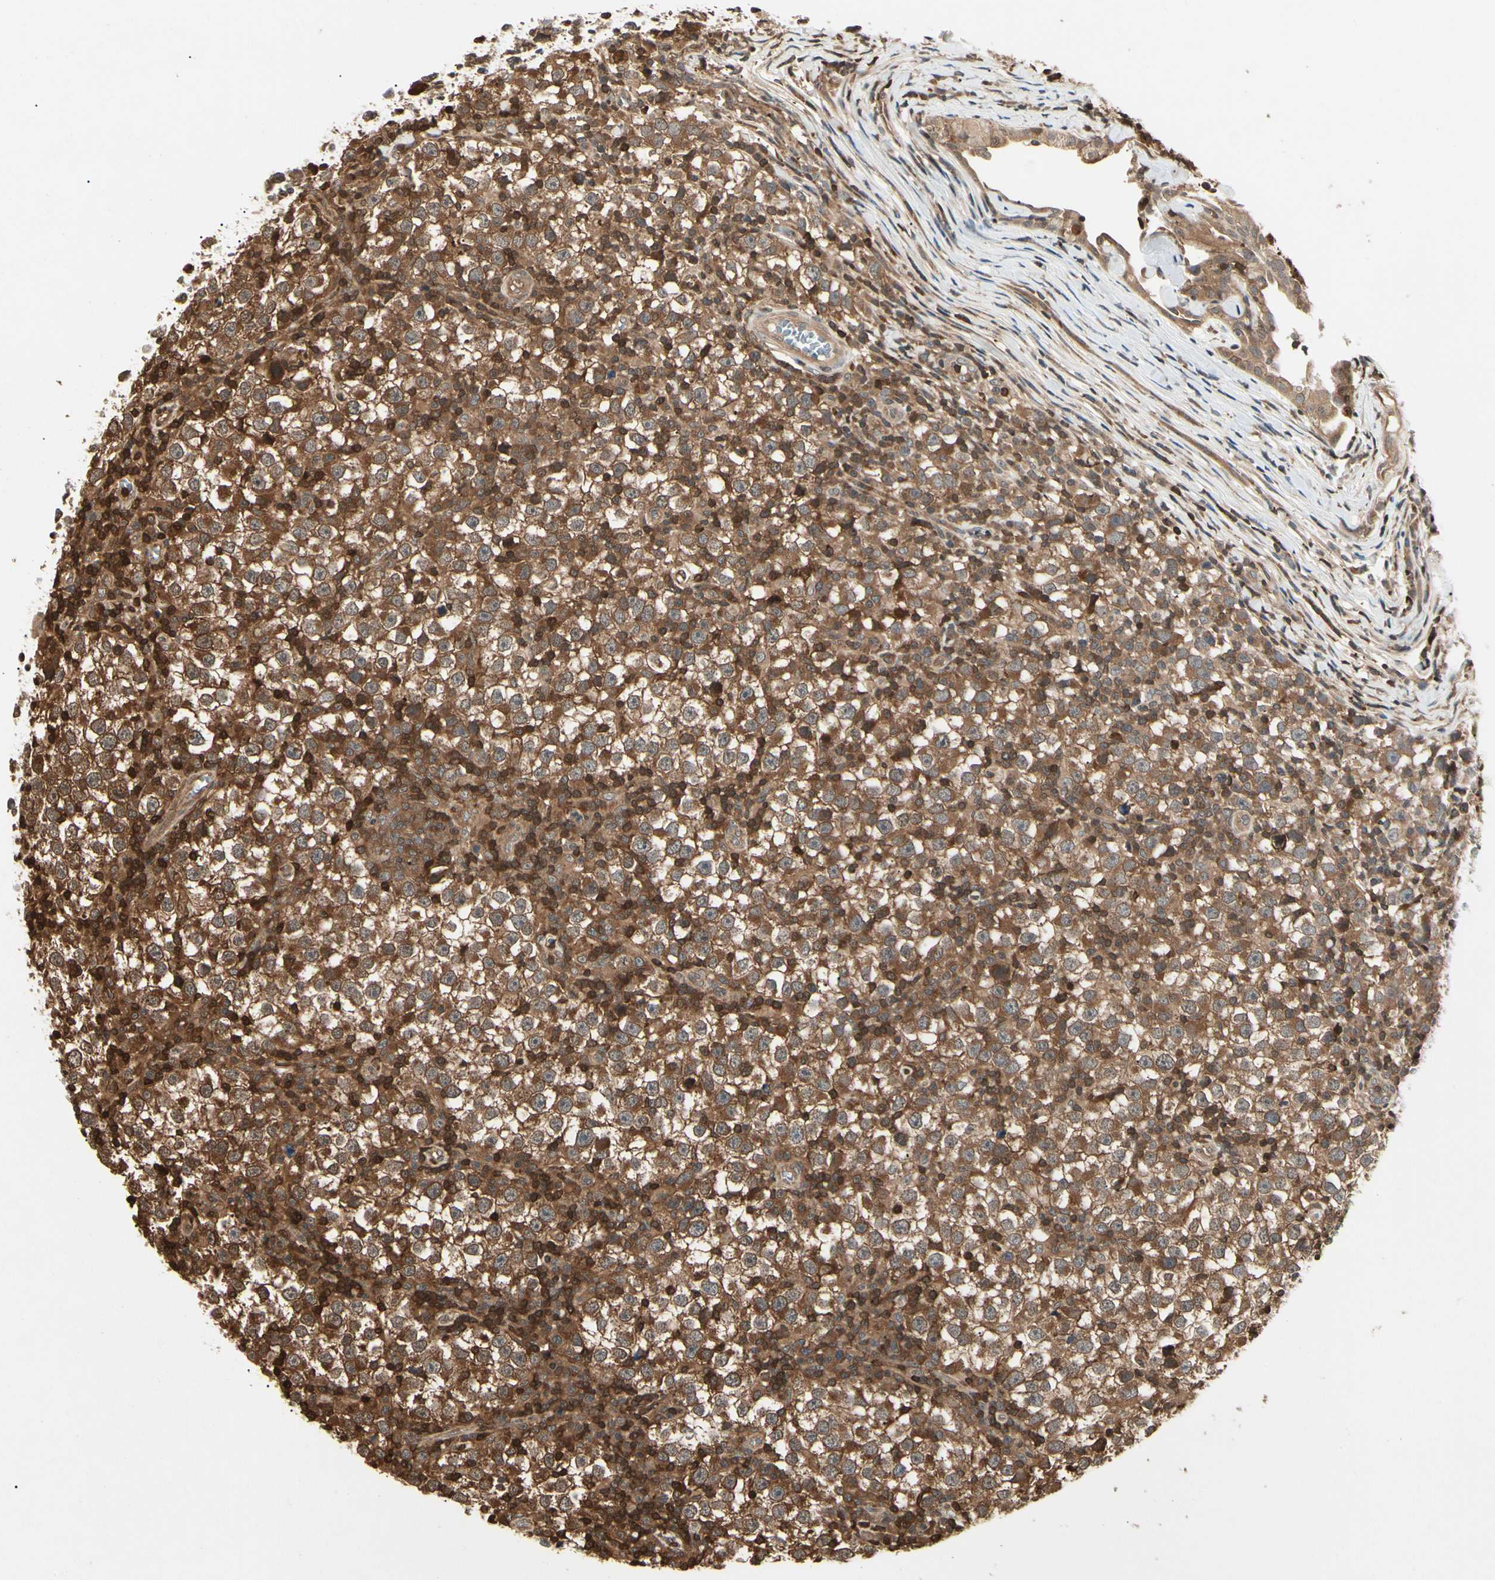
{"staining": {"intensity": "moderate", "quantity": ">75%", "location": "cytoplasmic/membranous"}, "tissue": "testis cancer", "cell_type": "Tumor cells", "image_type": "cancer", "snomed": [{"axis": "morphology", "description": "Seminoma, NOS"}, {"axis": "topography", "description": "Testis"}], "caption": "Moderate cytoplasmic/membranous staining is appreciated in approximately >75% of tumor cells in testis cancer (seminoma).", "gene": "YWHAQ", "patient": {"sex": "male", "age": 65}}